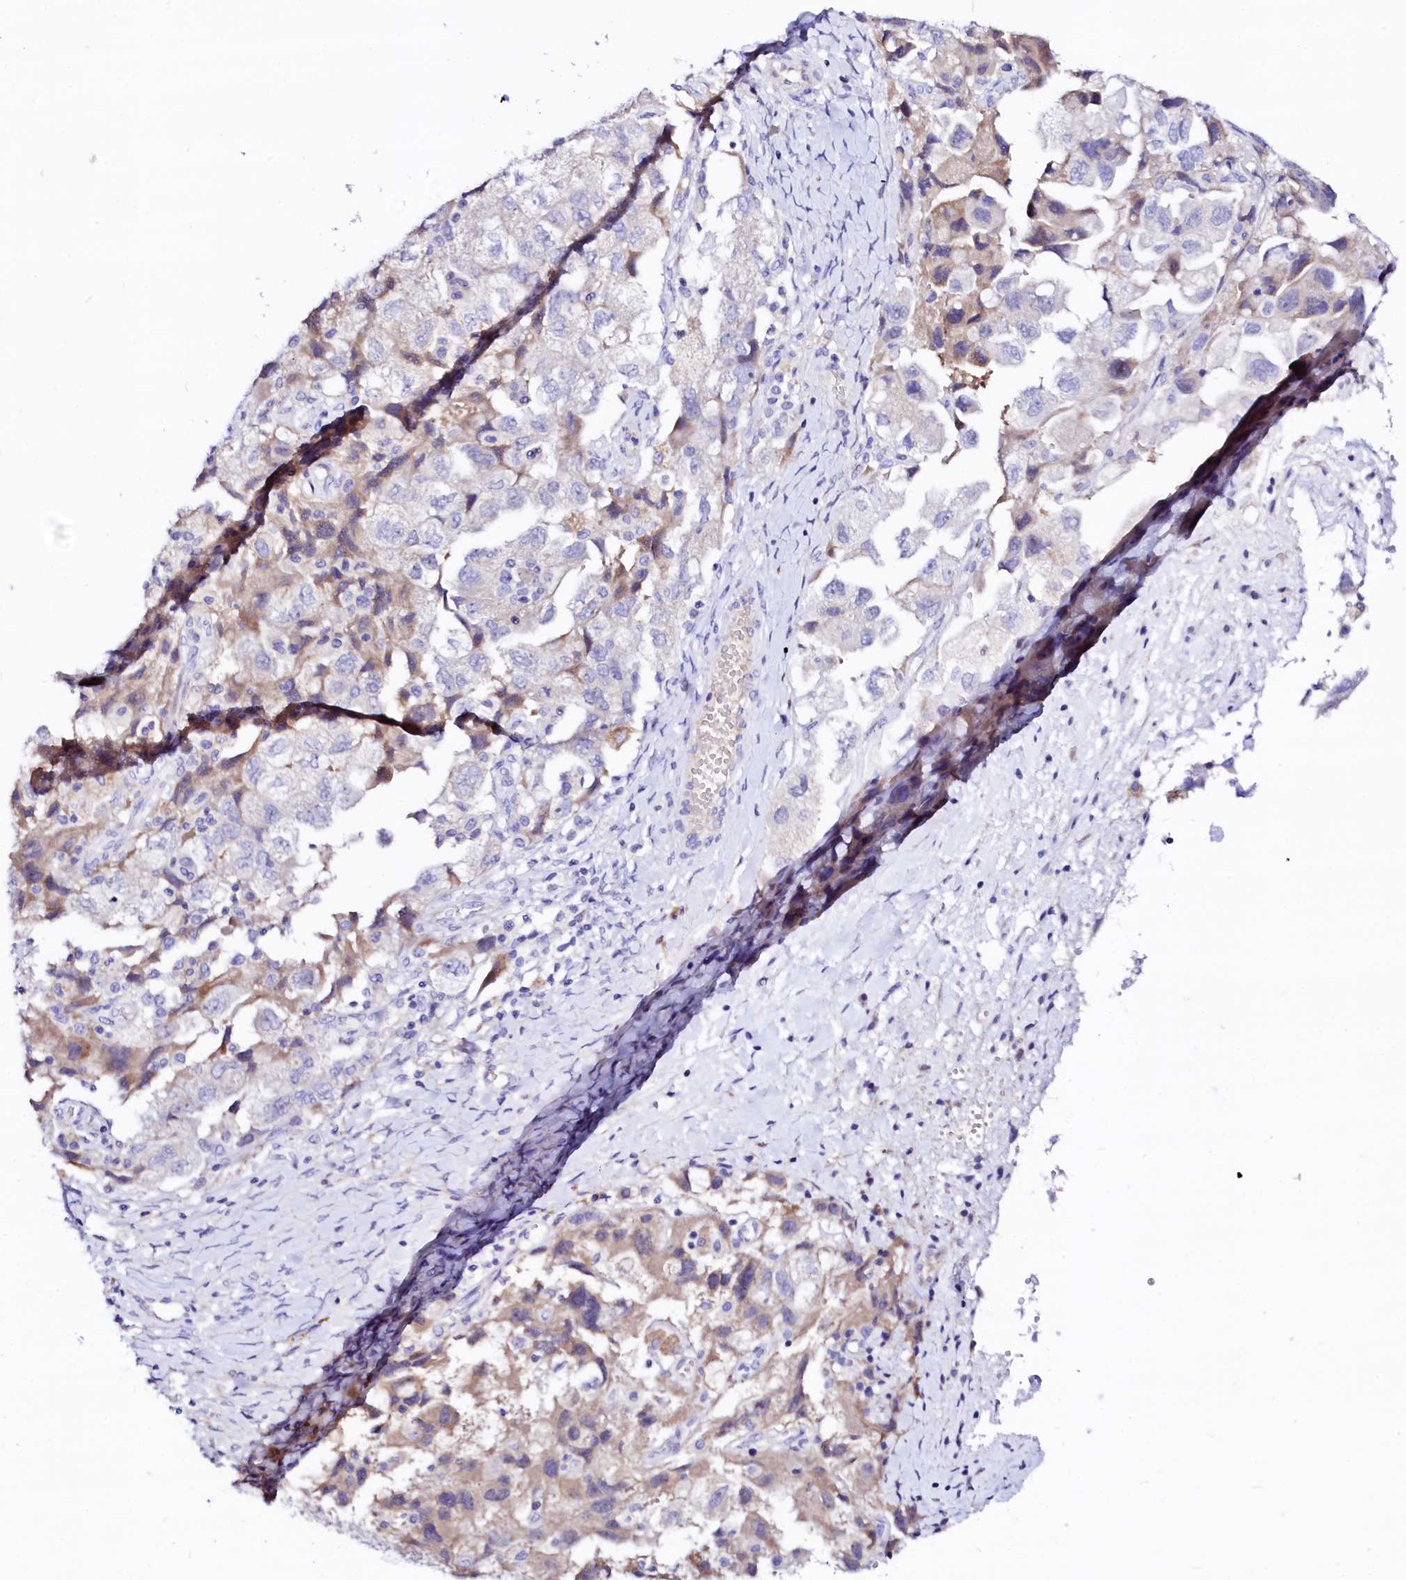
{"staining": {"intensity": "weak", "quantity": "<25%", "location": "cytoplasmic/membranous"}, "tissue": "ovarian cancer", "cell_type": "Tumor cells", "image_type": "cancer", "snomed": [{"axis": "morphology", "description": "Carcinoma, NOS"}, {"axis": "morphology", "description": "Cystadenocarcinoma, serous, NOS"}, {"axis": "topography", "description": "Ovary"}], "caption": "Carcinoma (ovarian) stained for a protein using IHC displays no staining tumor cells.", "gene": "BTBD16", "patient": {"sex": "female", "age": 69}}